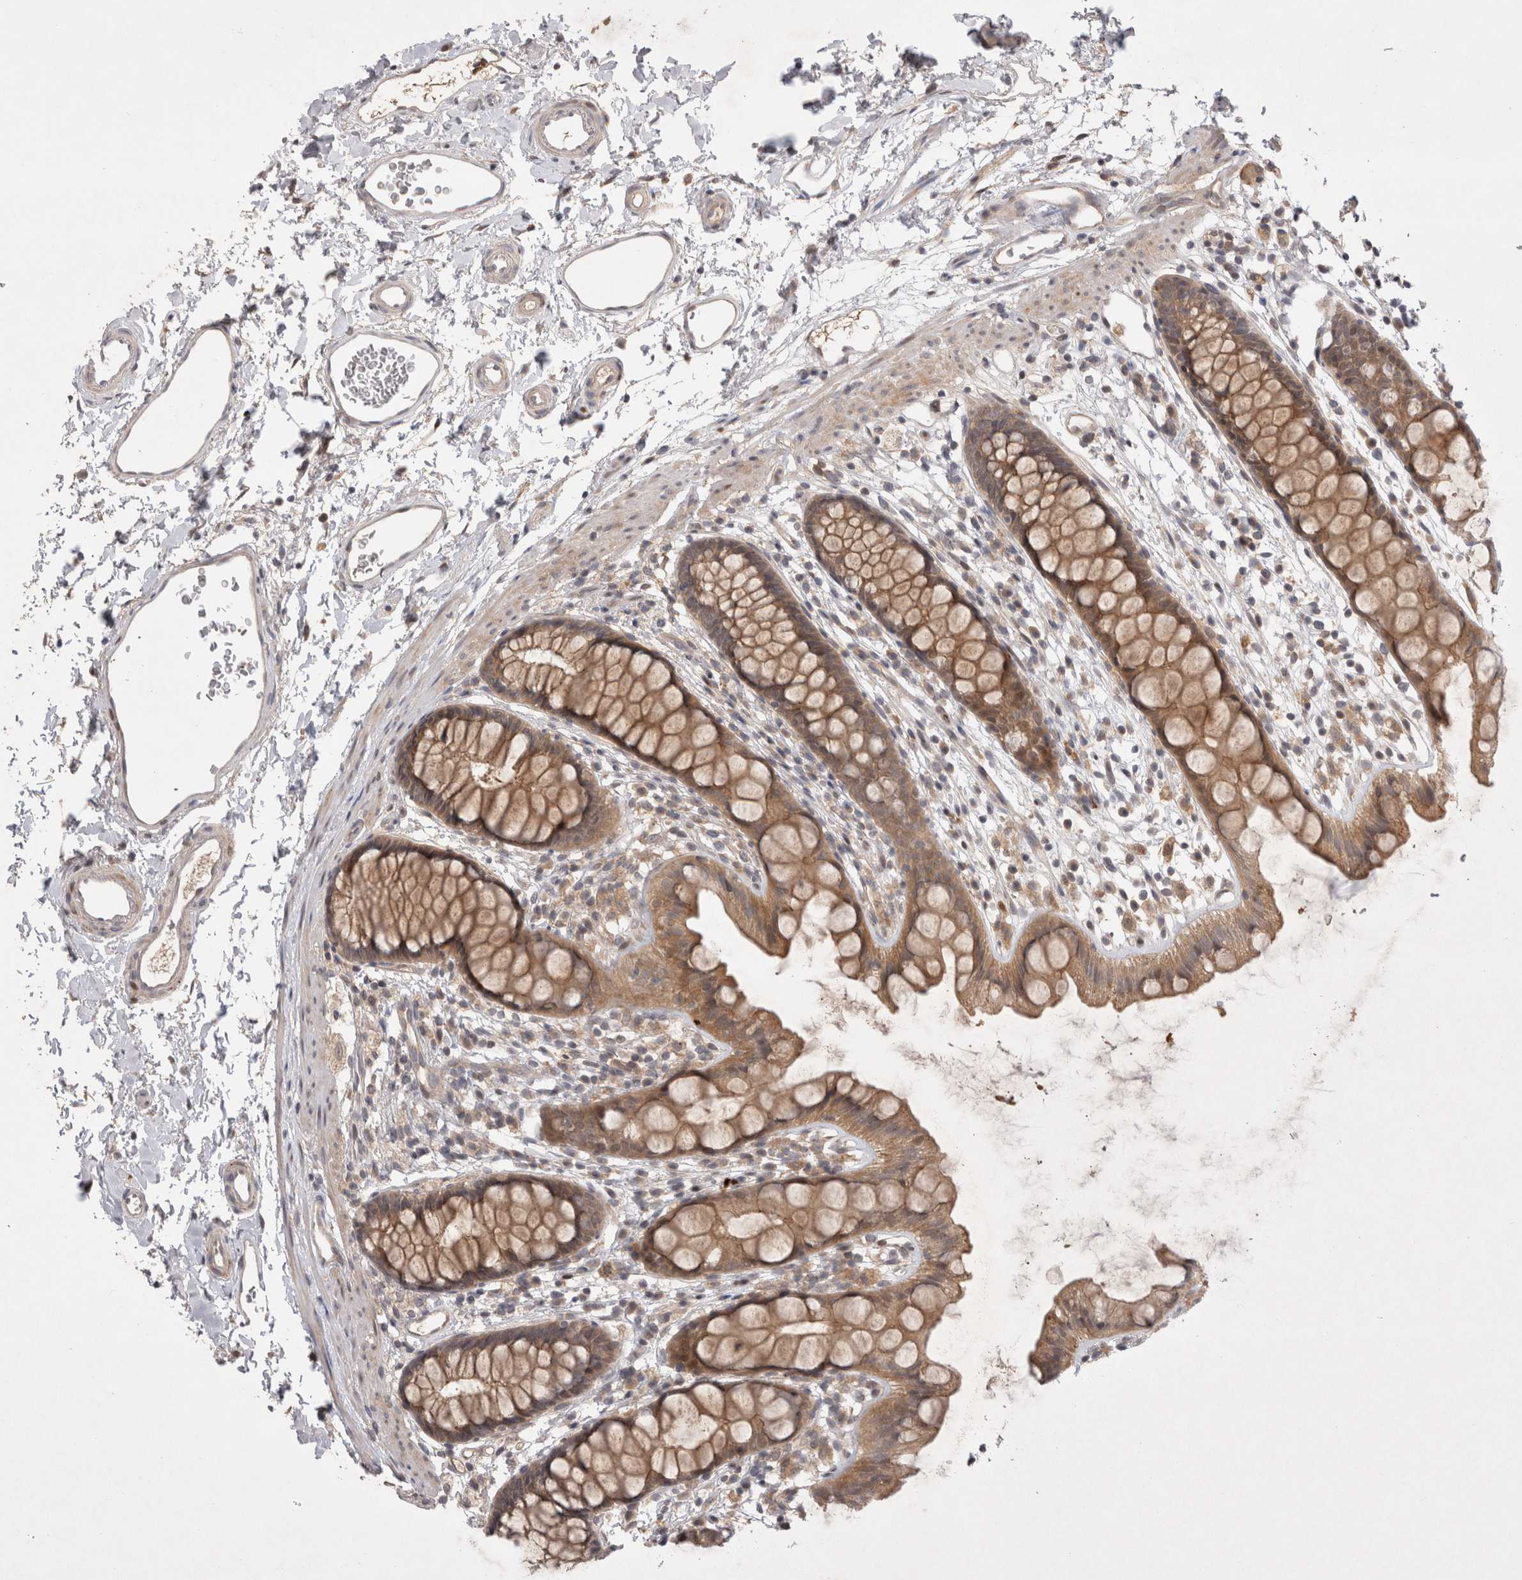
{"staining": {"intensity": "moderate", "quantity": ">75%", "location": "cytoplasmic/membranous,nuclear"}, "tissue": "rectum", "cell_type": "Glandular cells", "image_type": "normal", "snomed": [{"axis": "morphology", "description": "Normal tissue, NOS"}, {"axis": "topography", "description": "Rectum"}], "caption": "DAB (3,3'-diaminobenzidine) immunohistochemical staining of normal rectum demonstrates moderate cytoplasmic/membranous,nuclear protein expression in approximately >75% of glandular cells.", "gene": "PLEKHM1", "patient": {"sex": "female", "age": 65}}